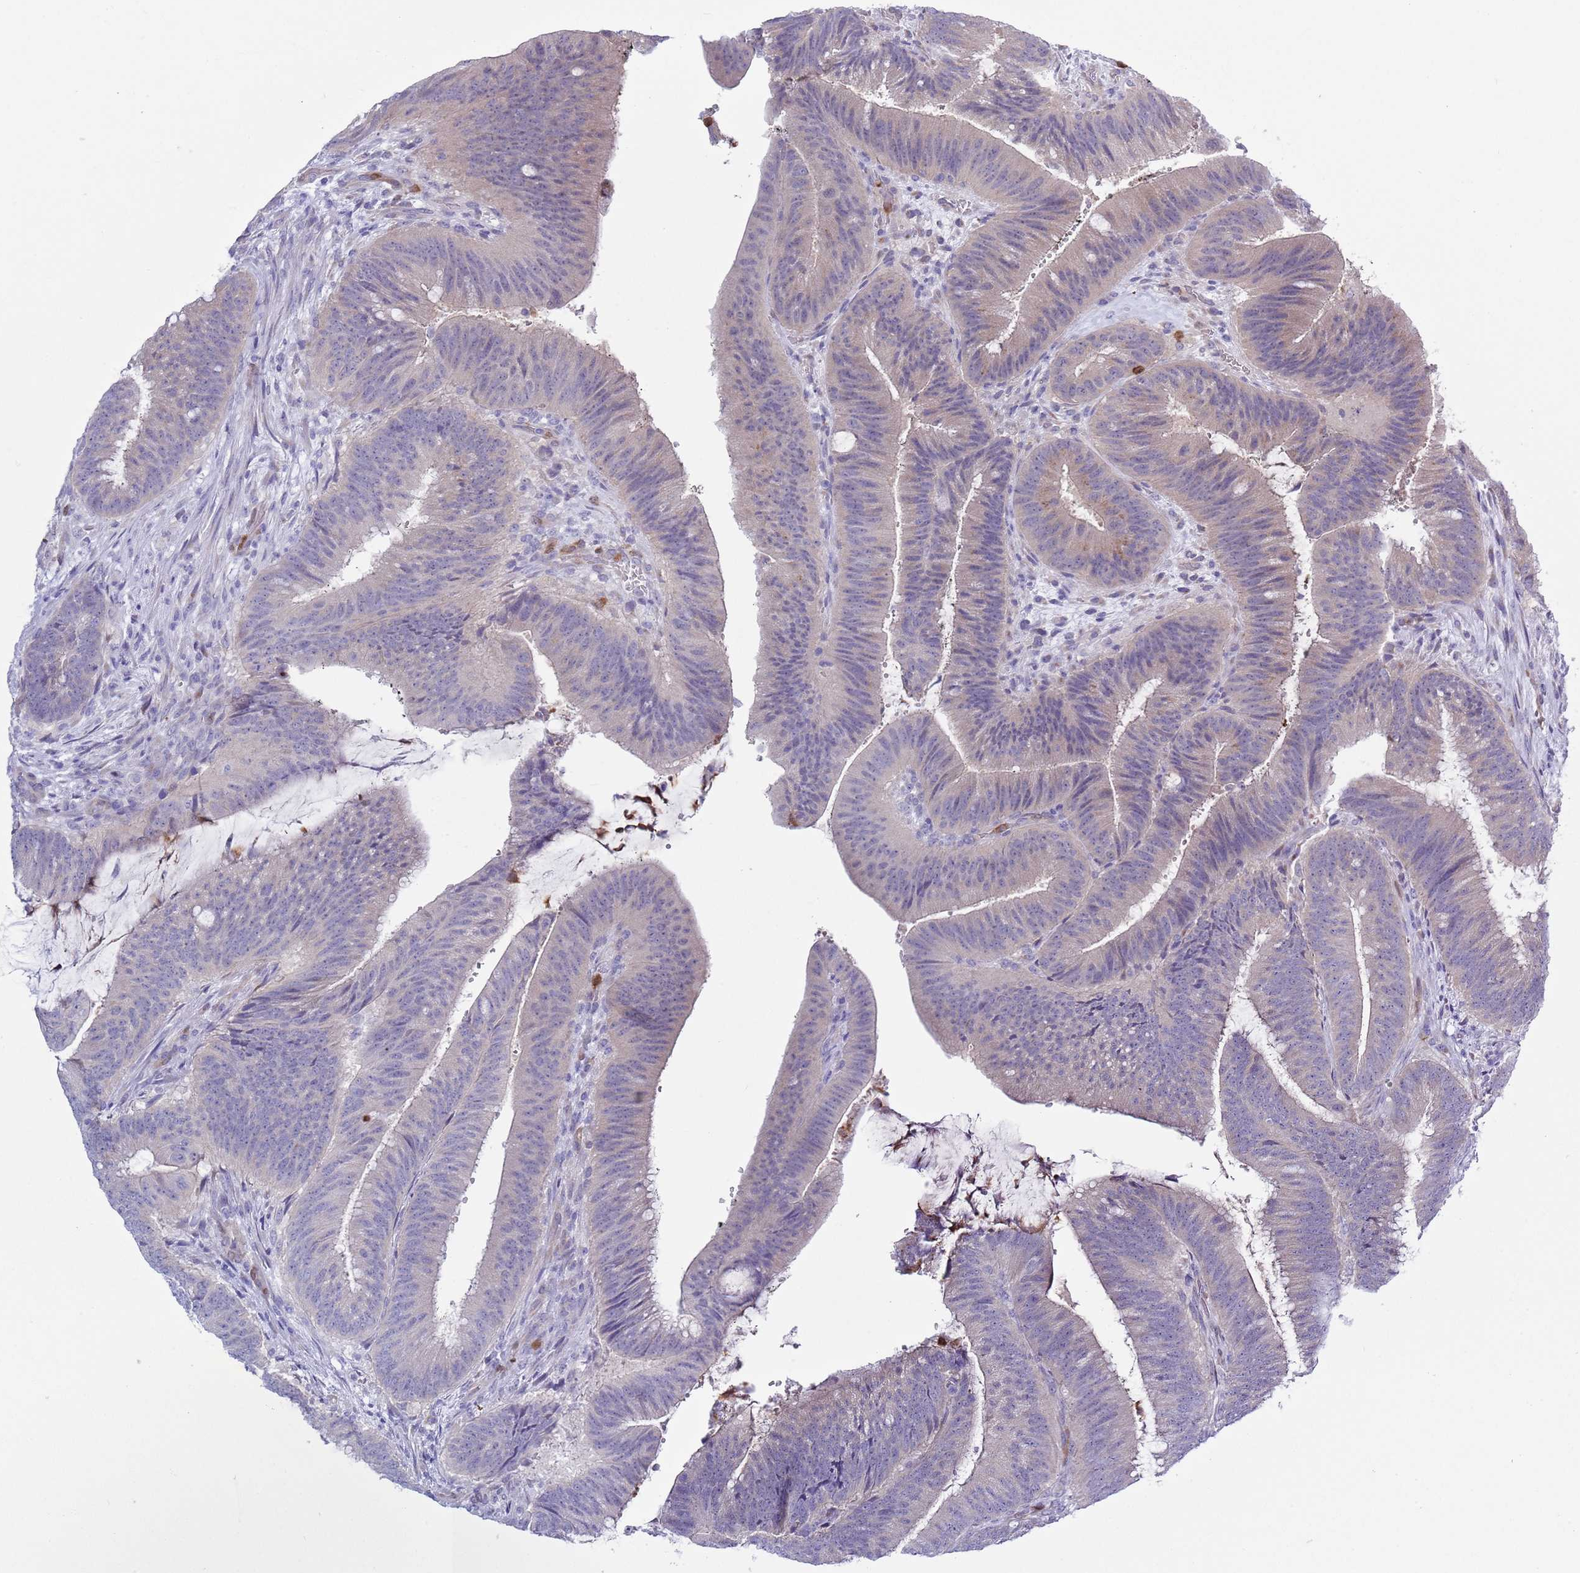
{"staining": {"intensity": "negative", "quantity": "none", "location": "none"}, "tissue": "colorectal cancer", "cell_type": "Tumor cells", "image_type": "cancer", "snomed": [{"axis": "morphology", "description": "Adenocarcinoma, NOS"}, {"axis": "topography", "description": "Colon"}], "caption": "High magnification brightfield microscopy of colorectal adenocarcinoma stained with DAB (3,3'-diaminobenzidine) (brown) and counterstained with hematoxylin (blue): tumor cells show no significant staining.", "gene": "ZFP2", "patient": {"sex": "female", "age": 43}}